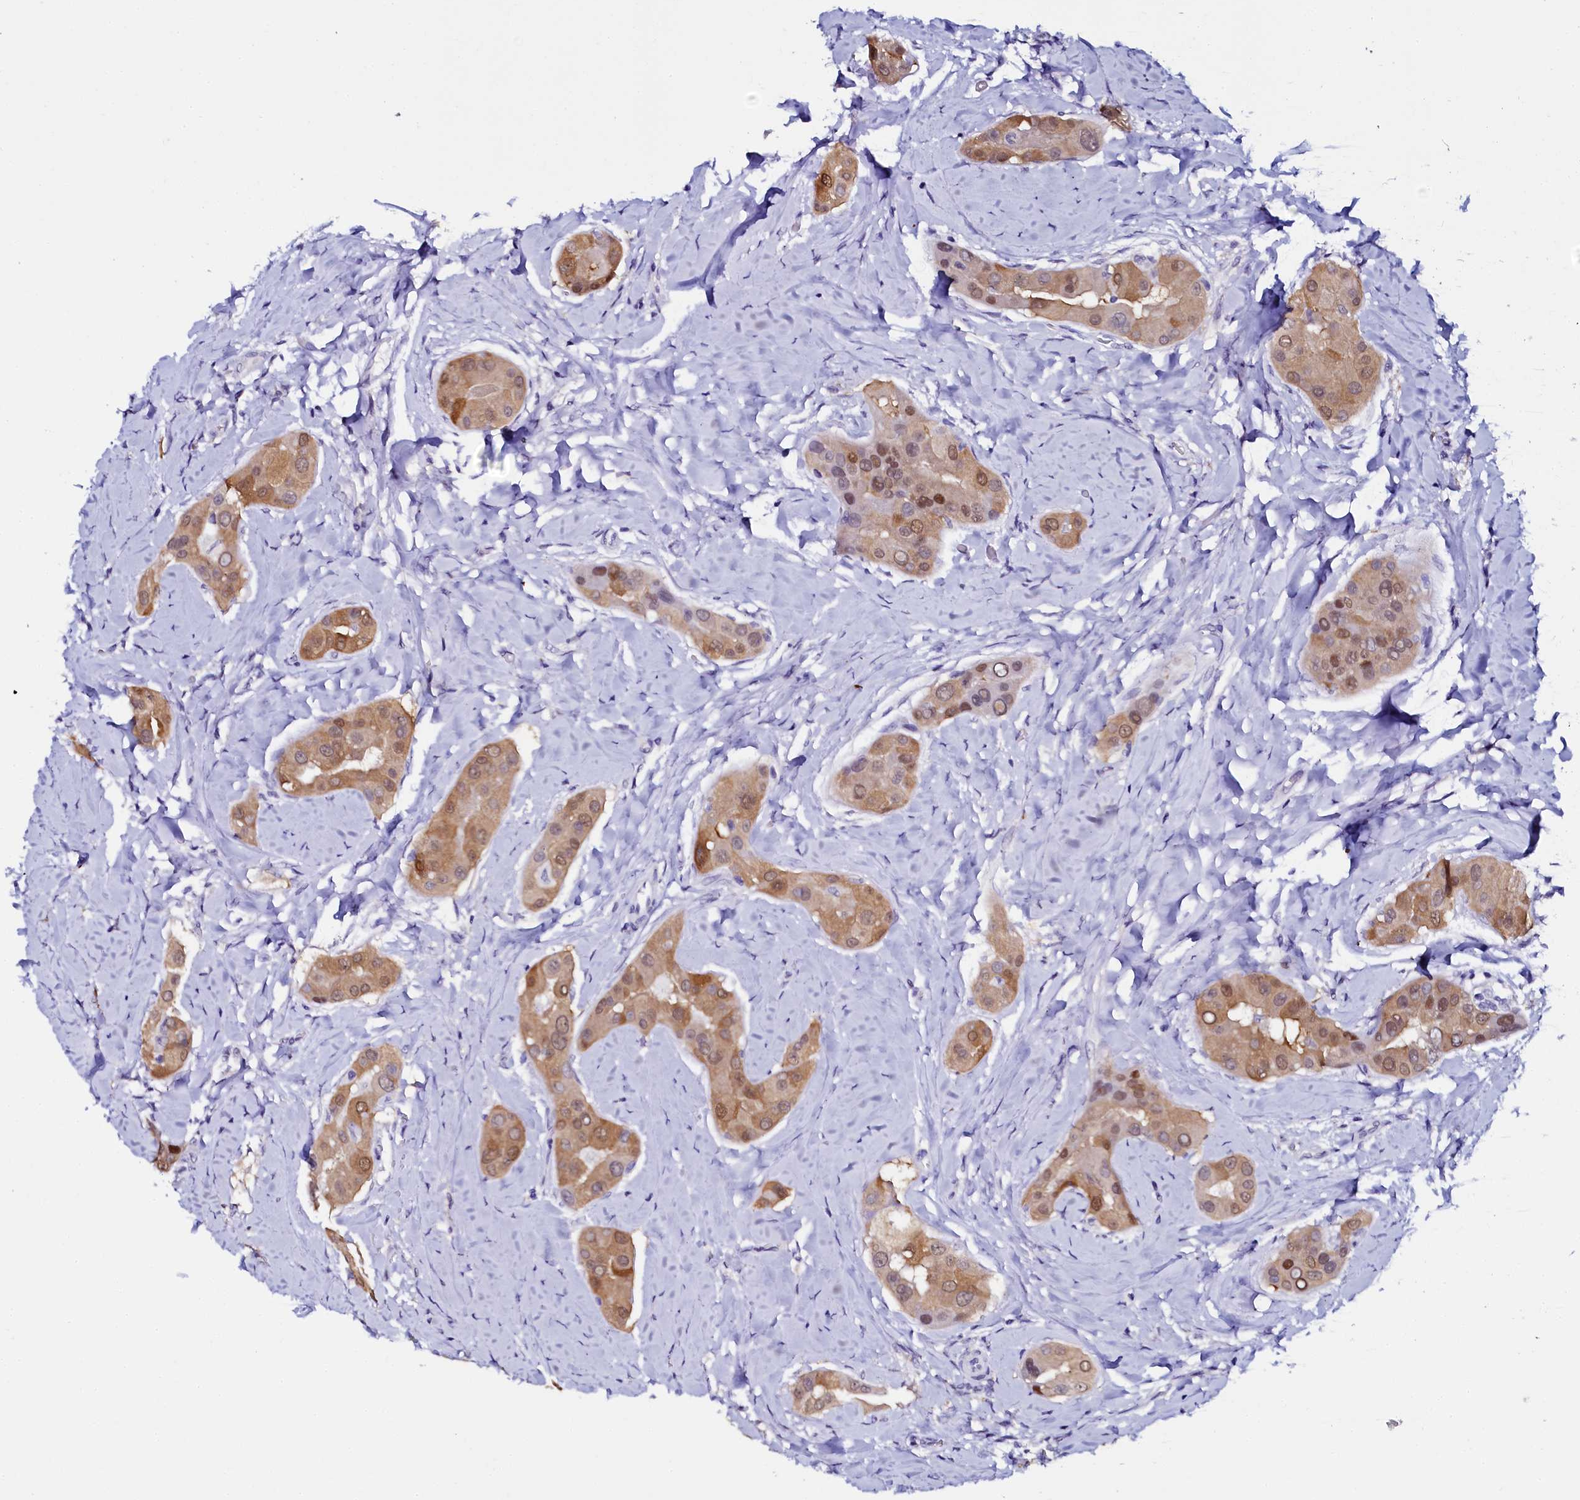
{"staining": {"intensity": "moderate", "quantity": ">75%", "location": "cytoplasmic/membranous,nuclear"}, "tissue": "thyroid cancer", "cell_type": "Tumor cells", "image_type": "cancer", "snomed": [{"axis": "morphology", "description": "Papillary adenocarcinoma, NOS"}, {"axis": "topography", "description": "Thyroid gland"}], "caption": "Protein expression analysis of human papillary adenocarcinoma (thyroid) reveals moderate cytoplasmic/membranous and nuclear expression in approximately >75% of tumor cells.", "gene": "SORD", "patient": {"sex": "male", "age": 33}}